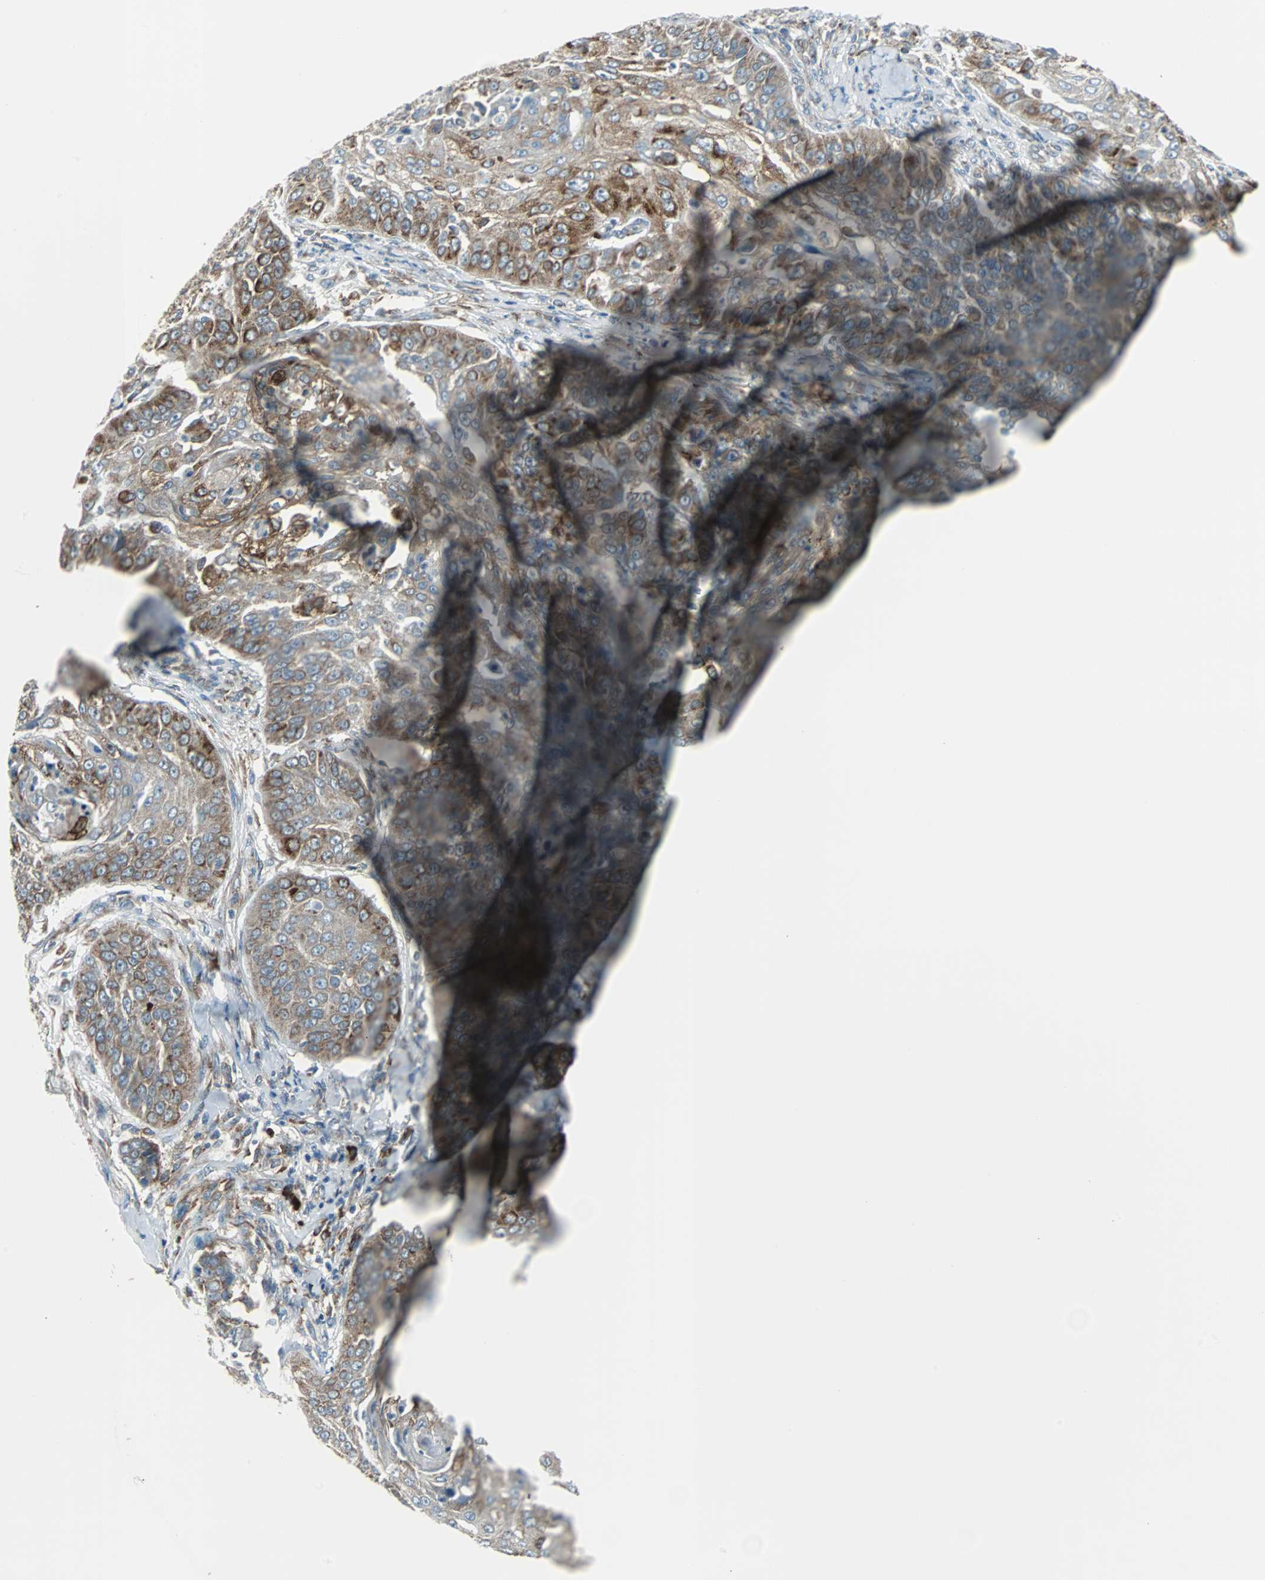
{"staining": {"intensity": "moderate", "quantity": ">75%", "location": "cytoplasmic/membranous"}, "tissue": "cervical cancer", "cell_type": "Tumor cells", "image_type": "cancer", "snomed": [{"axis": "morphology", "description": "Squamous cell carcinoma, NOS"}, {"axis": "topography", "description": "Cervix"}], "caption": "Tumor cells exhibit medium levels of moderate cytoplasmic/membranous positivity in about >75% of cells in cervical squamous cell carcinoma. (brown staining indicates protein expression, while blue staining denotes nuclei).", "gene": "PDIA4", "patient": {"sex": "female", "age": 64}}